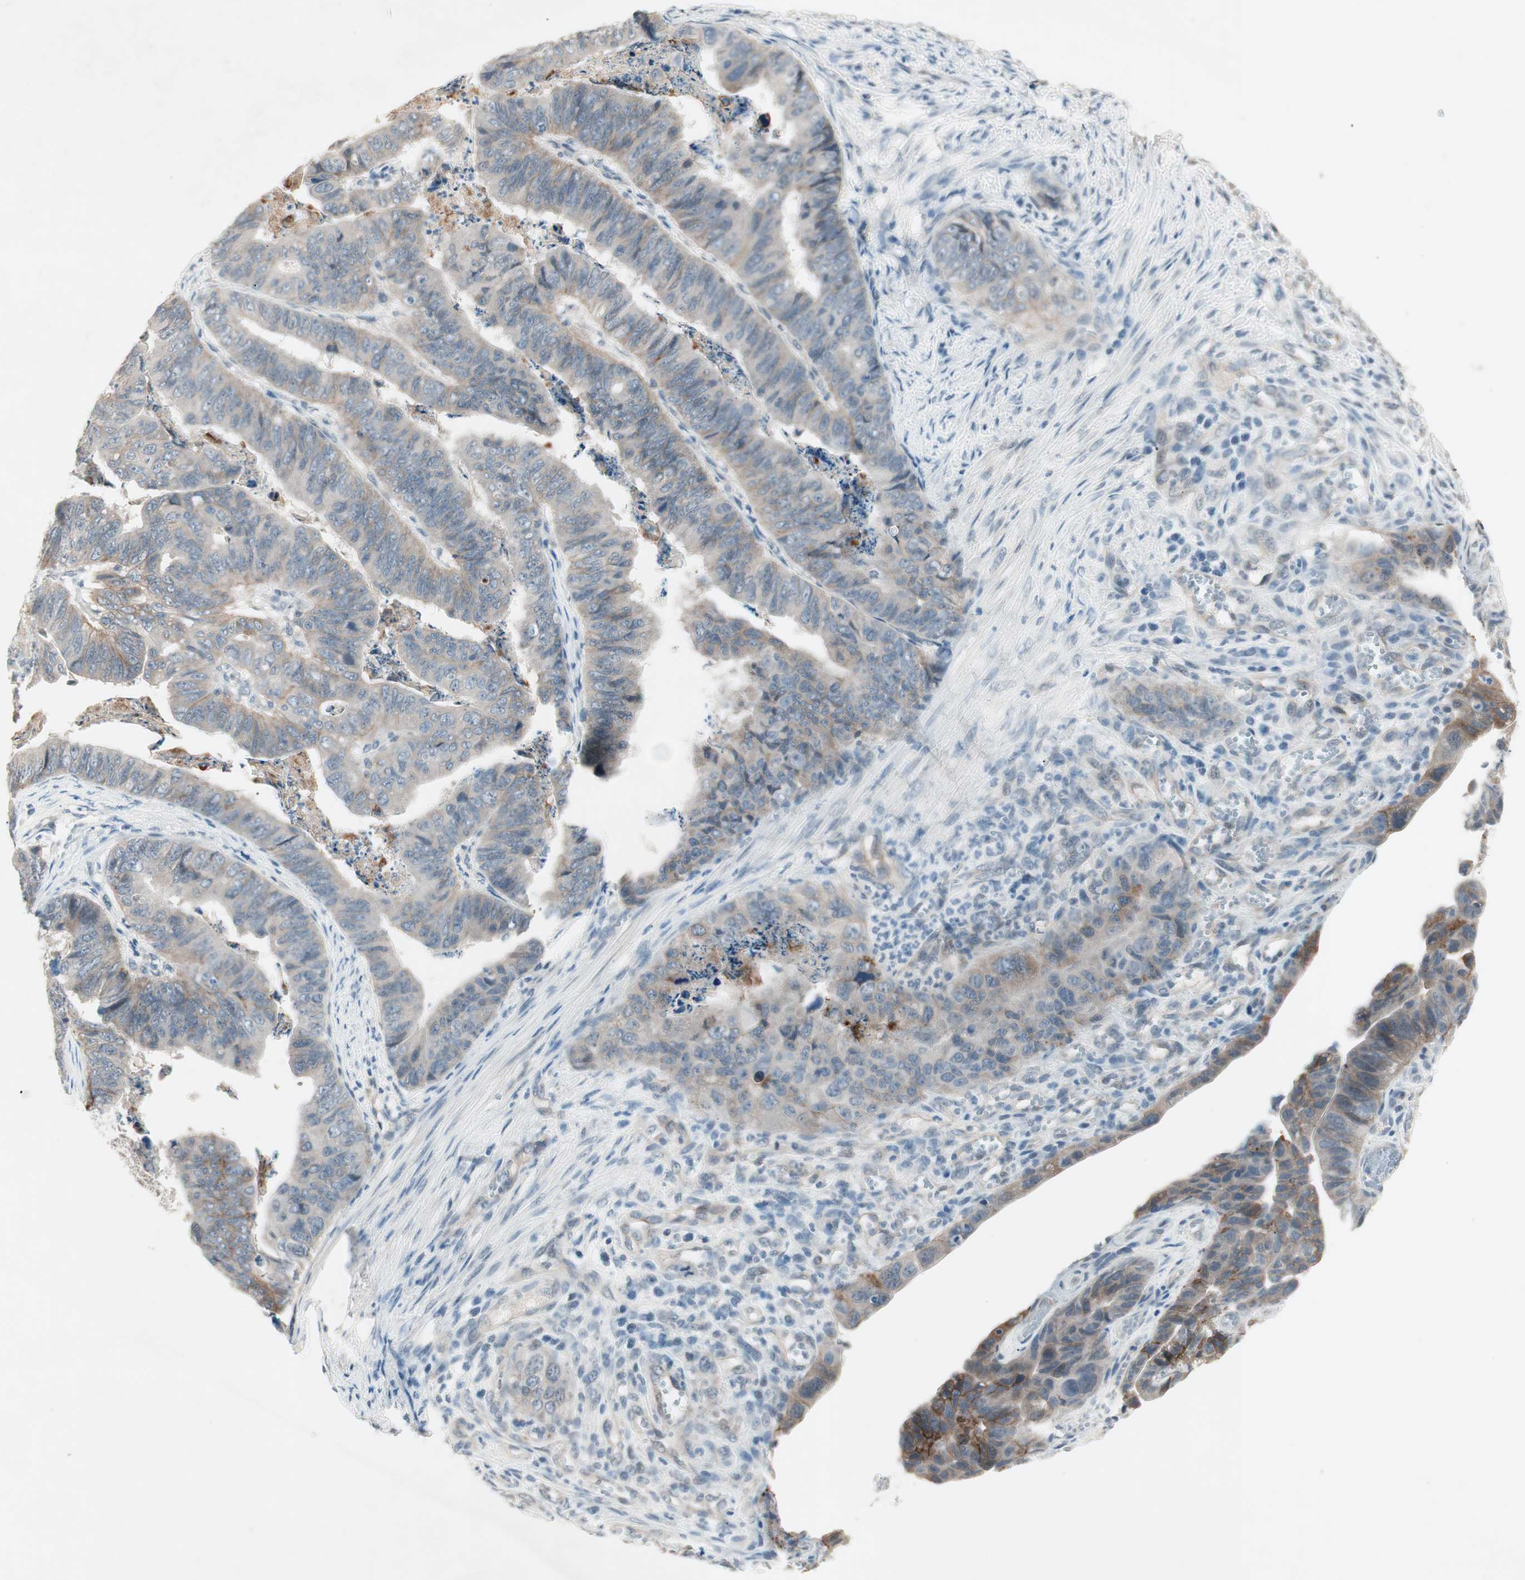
{"staining": {"intensity": "weak", "quantity": "25%-75%", "location": "cytoplasmic/membranous"}, "tissue": "stomach cancer", "cell_type": "Tumor cells", "image_type": "cancer", "snomed": [{"axis": "morphology", "description": "Adenocarcinoma, NOS"}, {"axis": "topography", "description": "Stomach, lower"}], "caption": "The histopathology image displays staining of stomach cancer, revealing weak cytoplasmic/membranous protein staining (brown color) within tumor cells. (brown staining indicates protein expression, while blue staining denotes nuclei).", "gene": "ITGB4", "patient": {"sex": "male", "age": 77}}